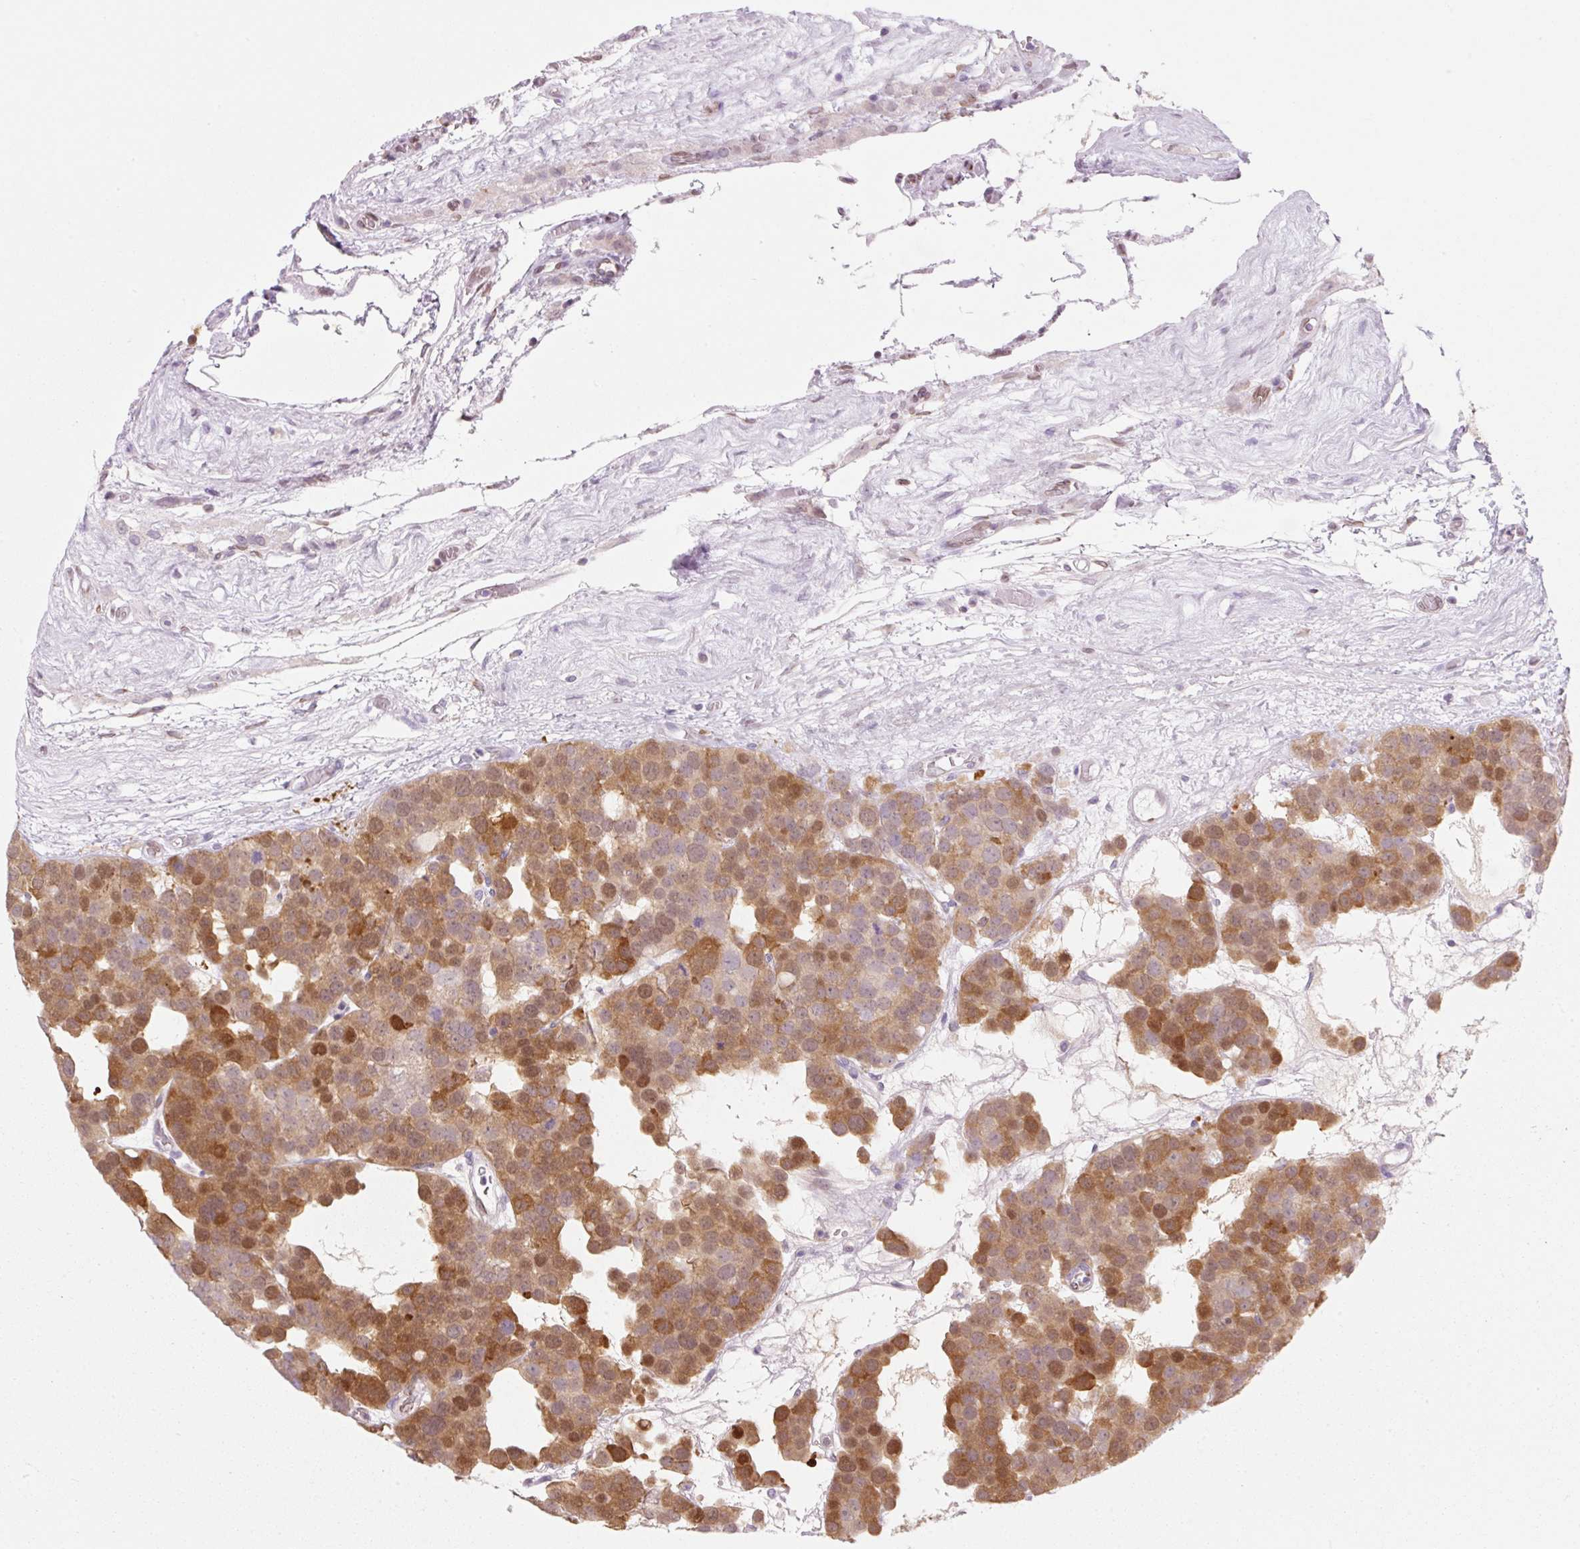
{"staining": {"intensity": "strong", "quantity": ">75%", "location": "cytoplasmic/membranous,nuclear"}, "tissue": "testis cancer", "cell_type": "Tumor cells", "image_type": "cancer", "snomed": [{"axis": "morphology", "description": "Seminoma, NOS"}, {"axis": "topography", "description": "Testis"}], "caption": "Immunohistochemical staining of human testis cancer reveals high levels of strong cytoplasmic/membranous and nuclear positivity in about >75% of tumor cells.", "gene": "SYNE3", "patient": {"sex": "male", "age": 71}}